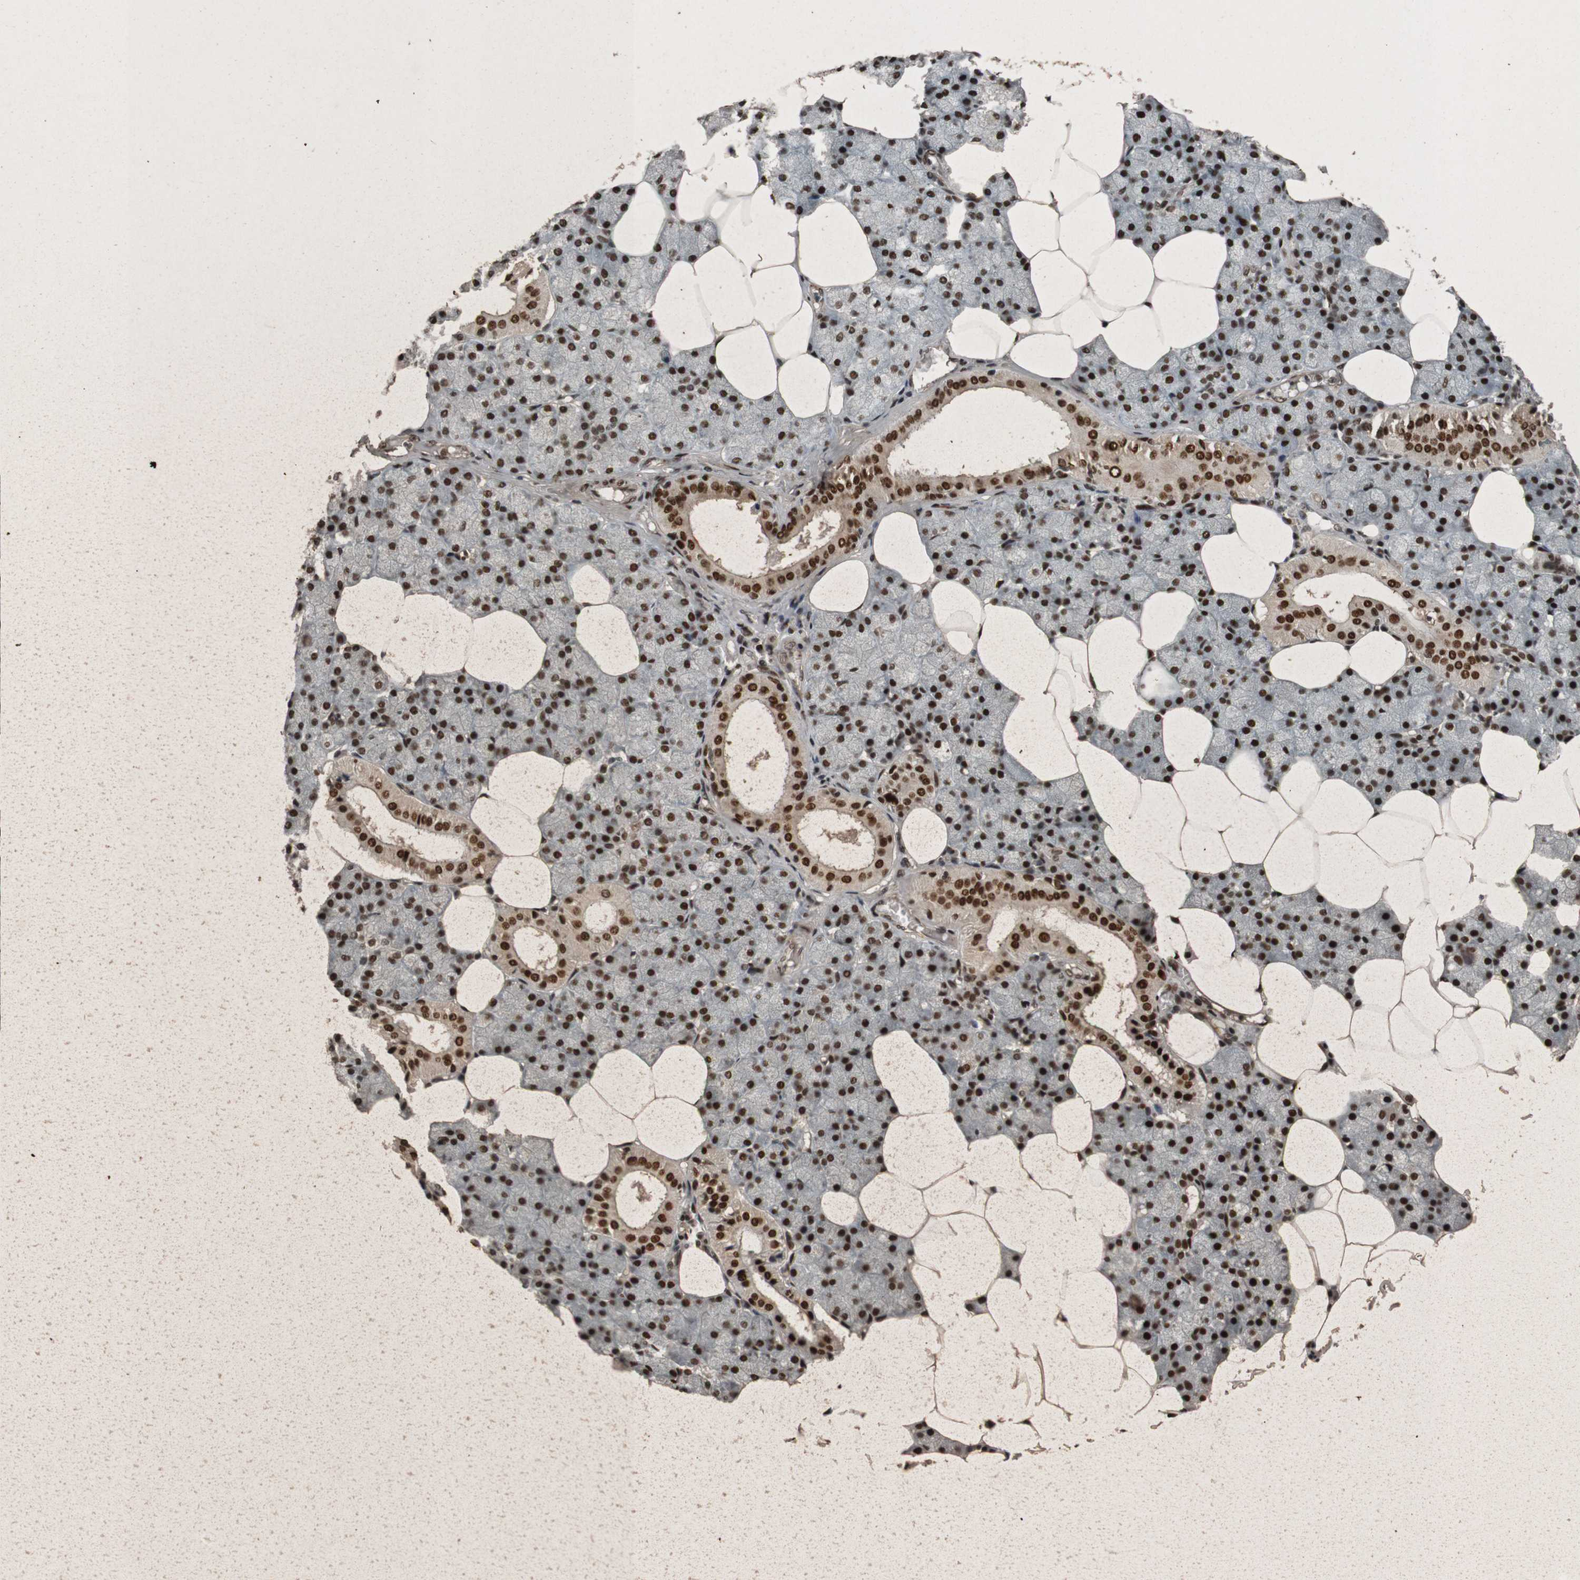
{"staining": {"intensity": "strong", "quantity": ">75%", "location": "cytoplasmic/membranous,nuclear"}, "tissue": "salivary gland", "cell_type": "Glandular cells", "image_type": "normal", "snomed": [{"axis": "morphology", "description": "Normal tissue, NOS"}, {"axis": "topography", "description": "Salivary gland"}], "caption": "This image shows immunohistochemistry (IHC) staining of unremarkable human salivary gland, with high strong cytoplasmic/membranous,nuclear staining in about >75% of glandular cells.", "gene": "HEXIM1", "patient": {"sex": "male", "age": 62}}